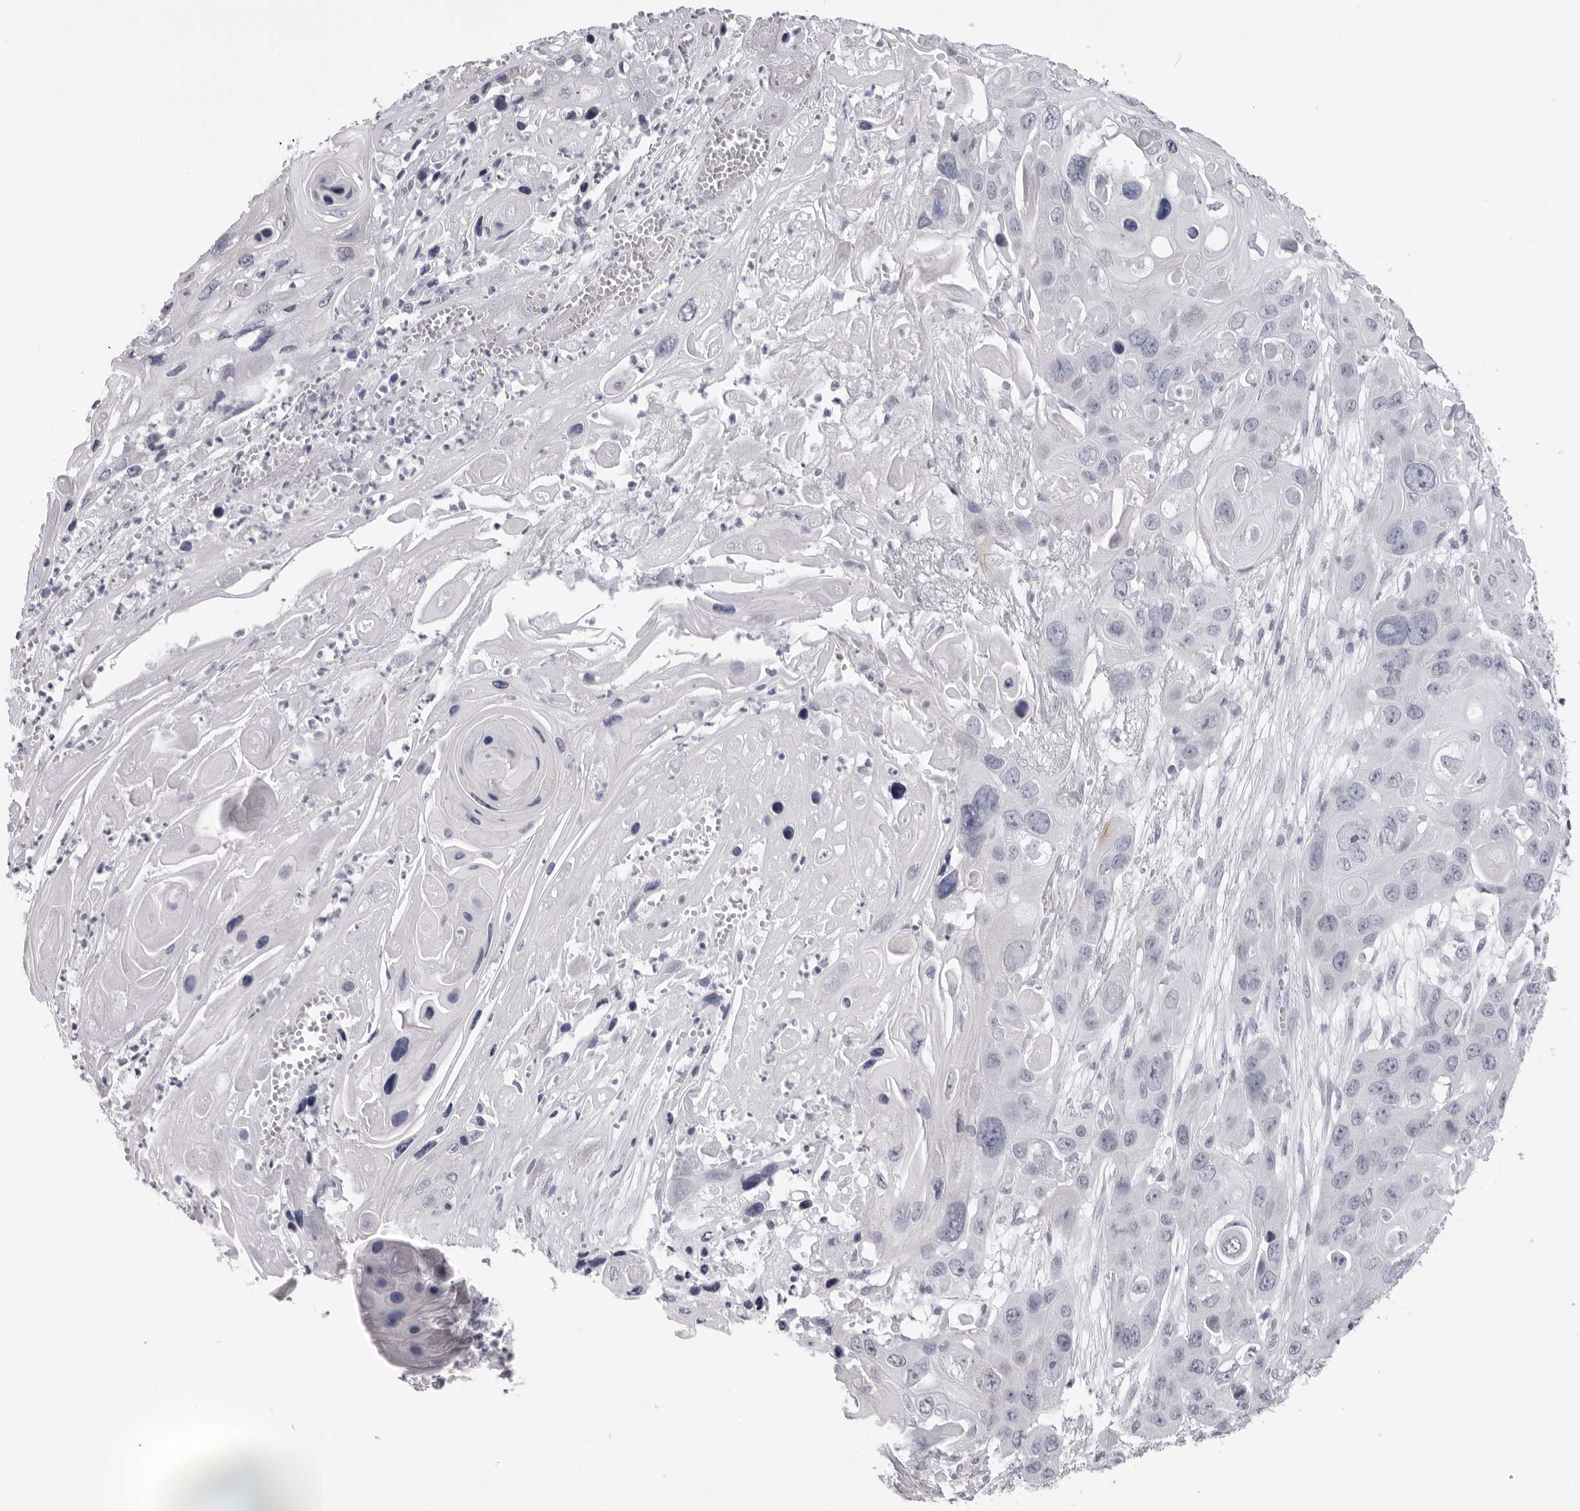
{"staining": {"intensity": "negative", "quantity": "none", "location": "none"}, "tissue": "skin cancer", "cell_type": "Tumor cells", "image_type": "cancer", "snomed": [{"axis": "morphology", "description": "Squamous cell carcinoma, NOS"}, {"axis": "topography", "description": "Skin"}], "caption": "The IHC micrograph has no significant staining in tumor cells of squamous cell carcinoma (skin) tissue. (DAB IHC, high magnification).", "gene": "DNALI1", "patient": {"sex": "male", "age": 55}}